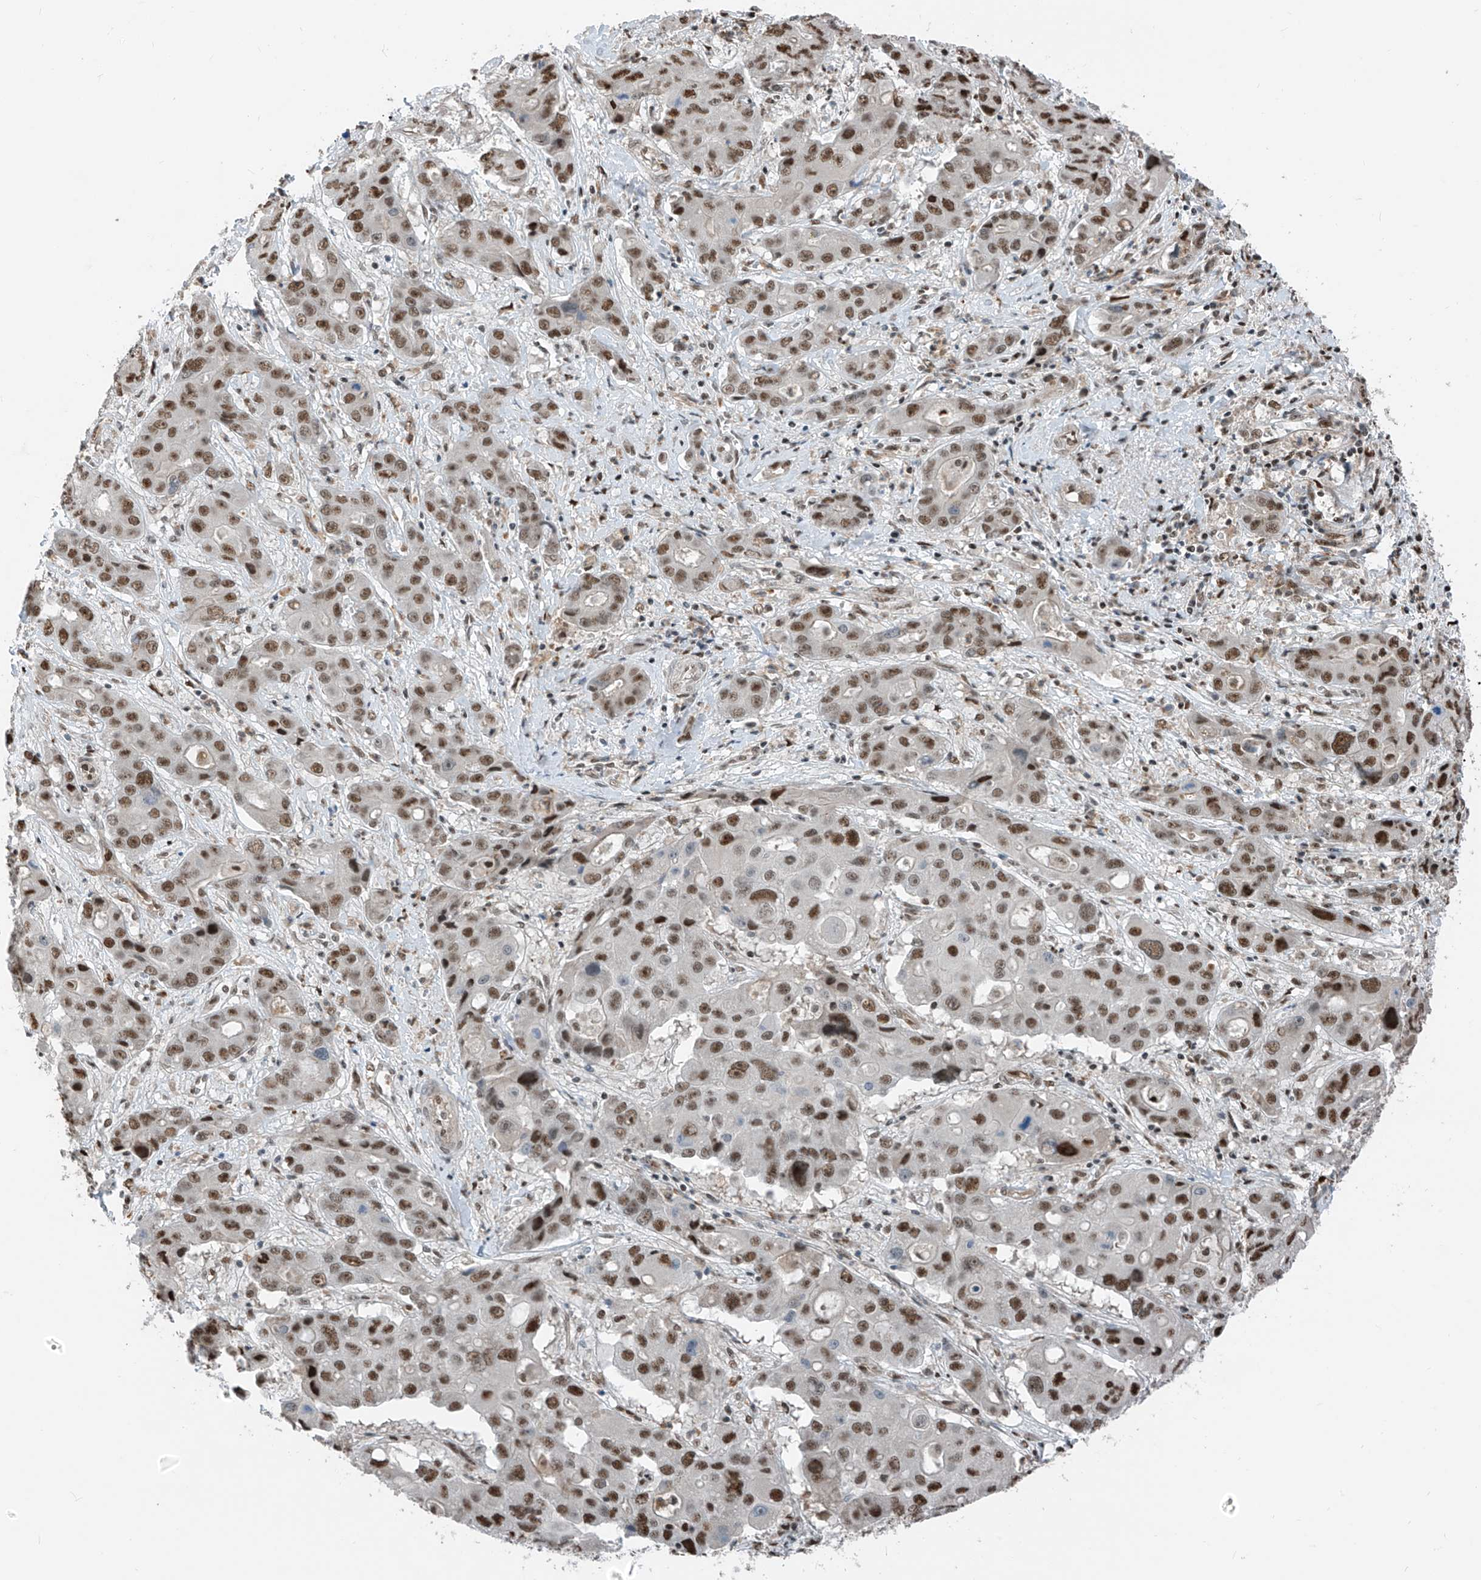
{"staining": {"intensity": "moderate", "quantity": ">75%", "location": "nuclear"}, "tissue": "liver cancer", "cell_type": "Tumor cells", "image_type": "cancer", "snomed": [{"axis": "morphology", "description": "Cholangiocarcinoma"}, {"axis": "topography", "description": "Liver"}], "caption": "High-power microscopy captured an immunohistochemistry (IHC) histopathology image of cholangiocarcinoma (liver), revealing moderate nuclear staining in approximately >75% of tumor cells.", "gene": "RBP7", "patient": {"sex": "male", "age": 67}}